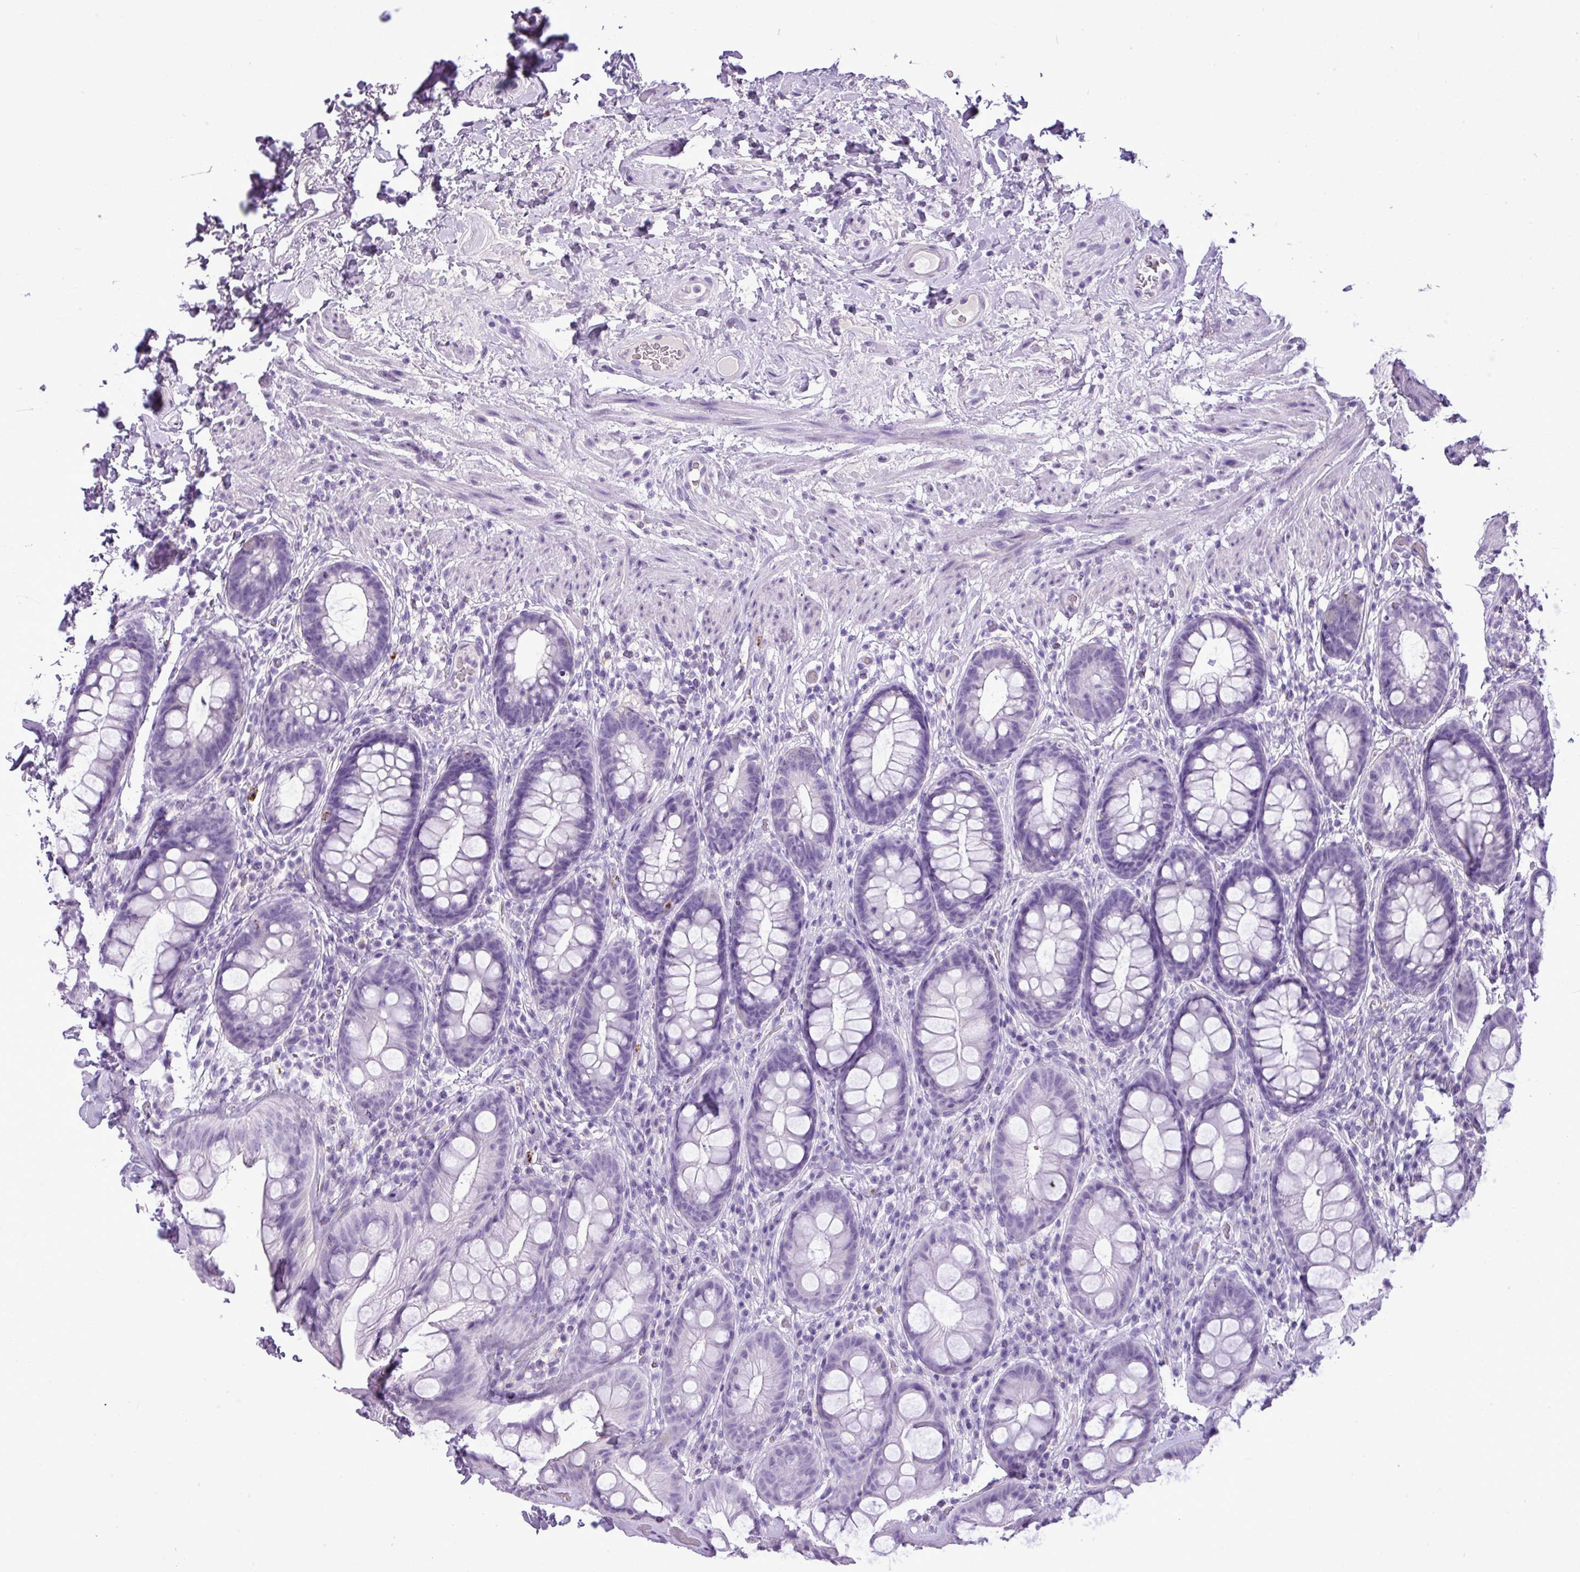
{"staining": {"intensity": "negative", "quantity": "none", "location": "none"}, "tissue": "rectum", "cell_type": "Glandular cells", "image_type": "normal", "snomed": [{"axis": "morphology", "description": "Normal tissue, NOS"}, {"axis": "topography", "description": "Rectum"}], "caption": "High magnification brightfield microscopy of benign rectum stained with DAB (brown) and counterstained with hematoxylin (blue): glandular cells show no significant positivity.", "gene": "RBMXL2", "patient": {"sex": "male", "age": 74}}